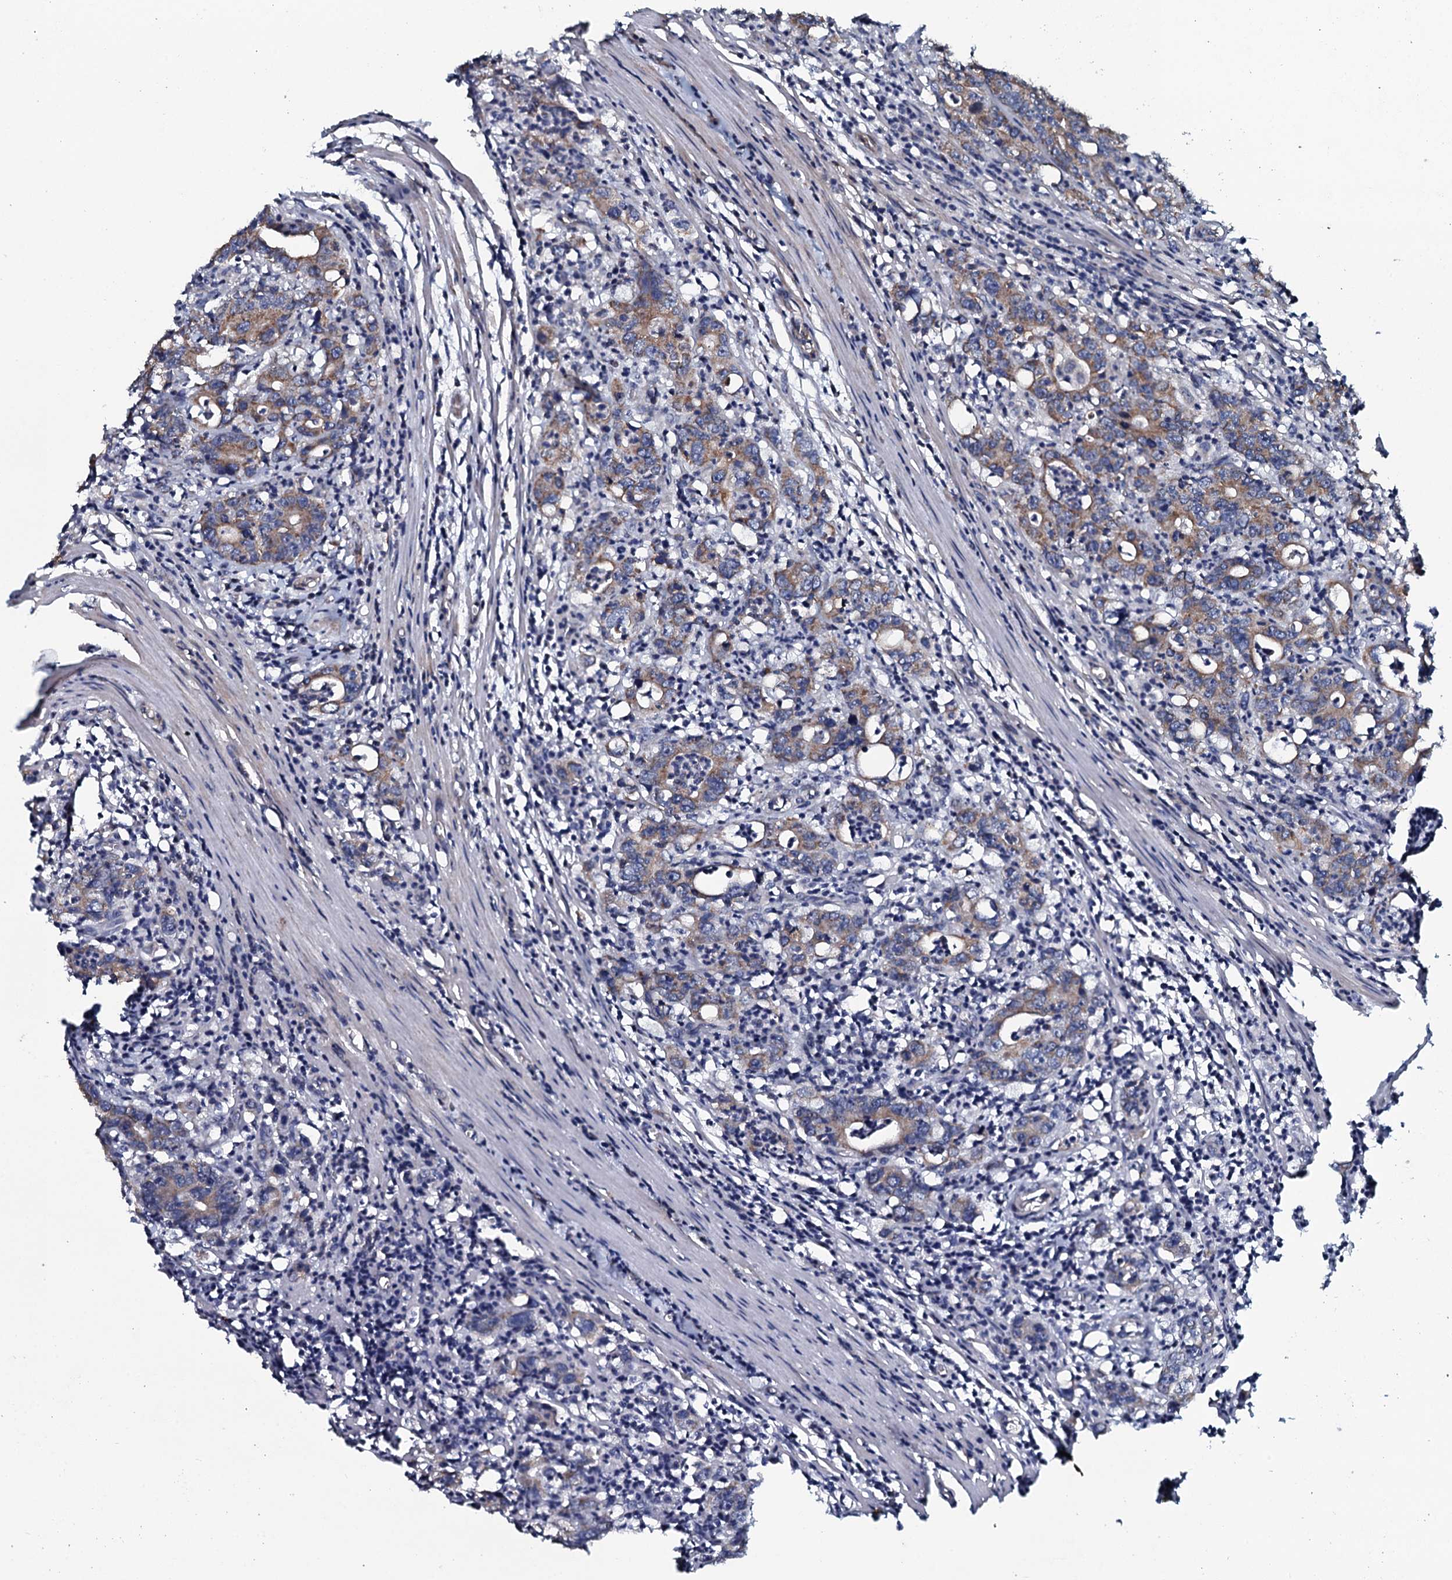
{"staining": {"intensity": "moderate", "quantity": "25%-75%", "location": "cytoplasmic/membranous"}, "tissue": "colorectal cancer", "cell_type": "Tumor cells", "image_type": "cancer", "snomed": [{"axis": "morphology", "description": "Adenocarcinoma, NOS"}, {"axis": "topography", "description": "Colon"}], "caption": "There is medium levels of moderate cytoplasmic/membranous expression in tumor cells of adenocarcinoma (colorectal), as demonstrated by immunohistochemical staining (brown color).", "gene": "KCTD4", "patient": {"sex": "female", "age": 75}}